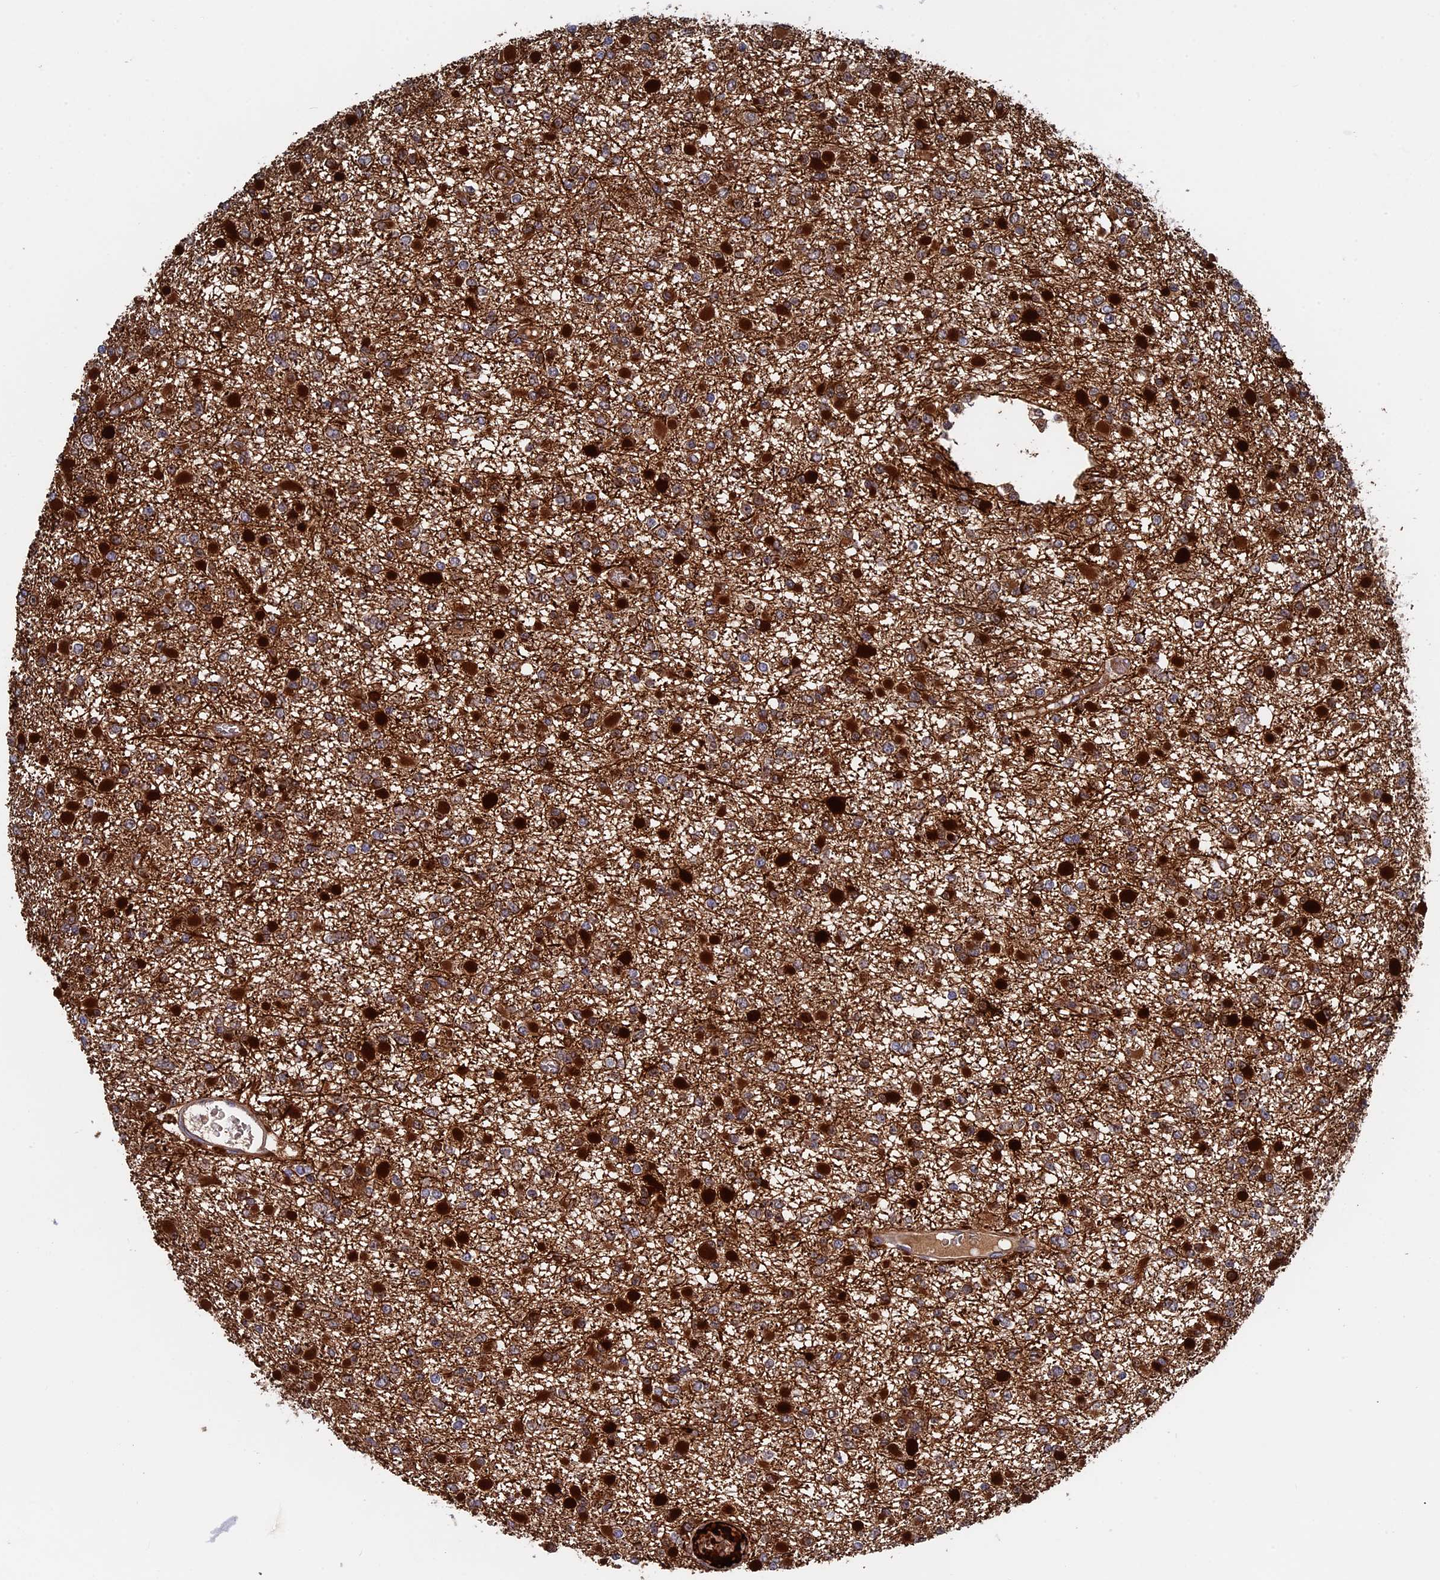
{"staining": {"intensity": "strong", "quantity": "25%-75%", "location": "cytoplasmic/membranous"}, "tissue": "glioma", "cell_type": "Tumor cells", "image_type": "cancer", "snomed": [{"axis": "morphology", "description": "Glioma, malignant, Low grade"}, {"axis": "topography", "description": "Brain"}], "caption": "This is a photomicrograph of IHC staining of glioma, which shows strong positivity in the cytoplasmic/membranous of tumor cells.", "gene": "EXOSC9", "patient": {"sex": "female", "age": 22}}